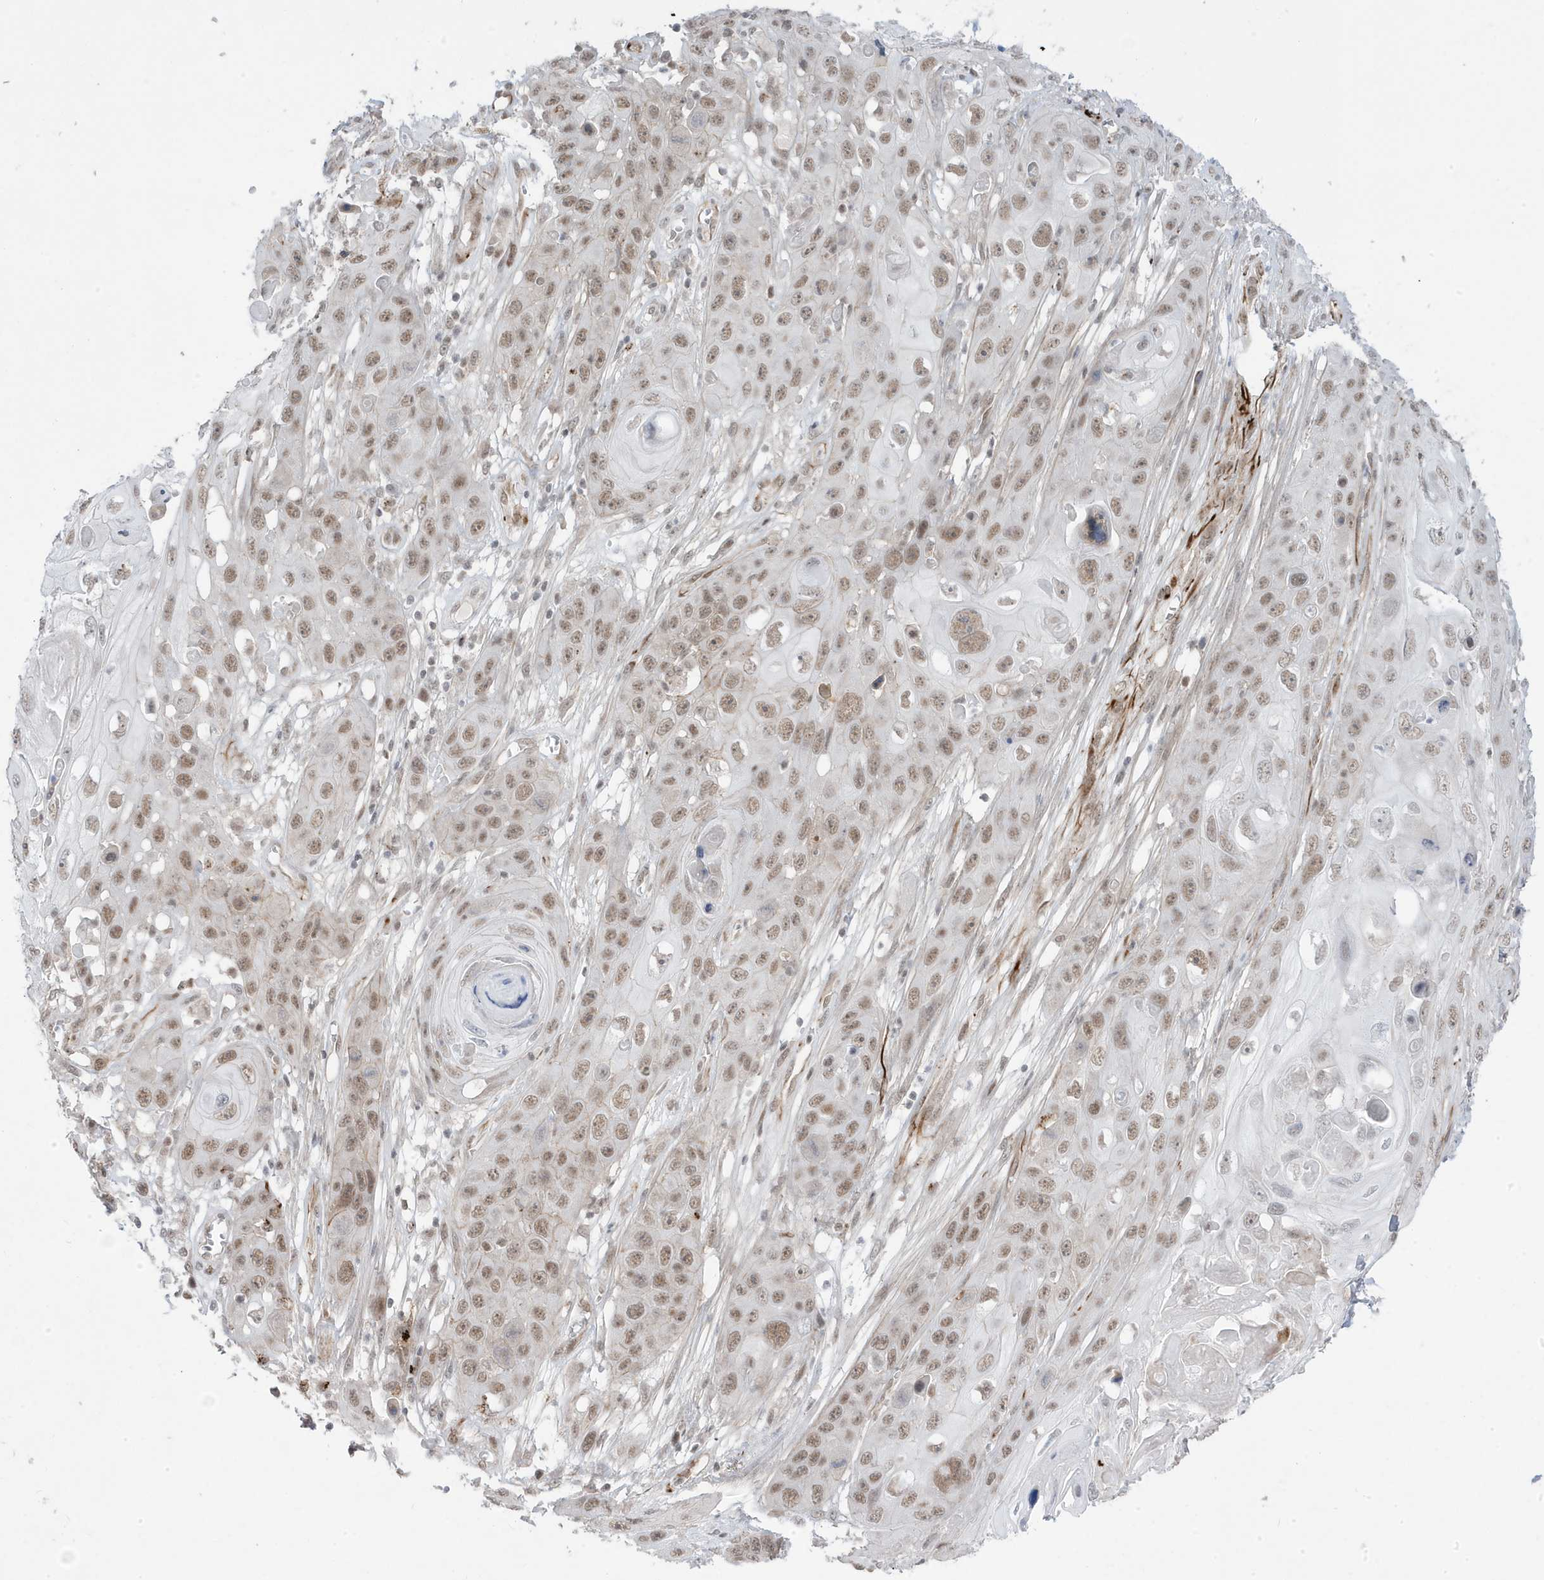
{"staining": {"intensity": "moderate", "quantity": ">75%", "location": "nuclear"}, "tissue": "skin cancer", "cell_type": "Tumor cells", "image_type": "cancer", "snomed": [{"axis": "morphology", "description": "Squamous cell carcinoma, NOS"}, {"axis": "topography", "description": "Skin"}], "caption": "Immunohistochemistry (DAB (3,3'-diaminobenzidine)) staining of human skin cancer (squamous cell carcinoma) demonstrates moderate nuclear protein staining in about >75% of tumor cells.", "gene": "ADAMTSL3", "patient": {"sex": "male", "age": 55}}